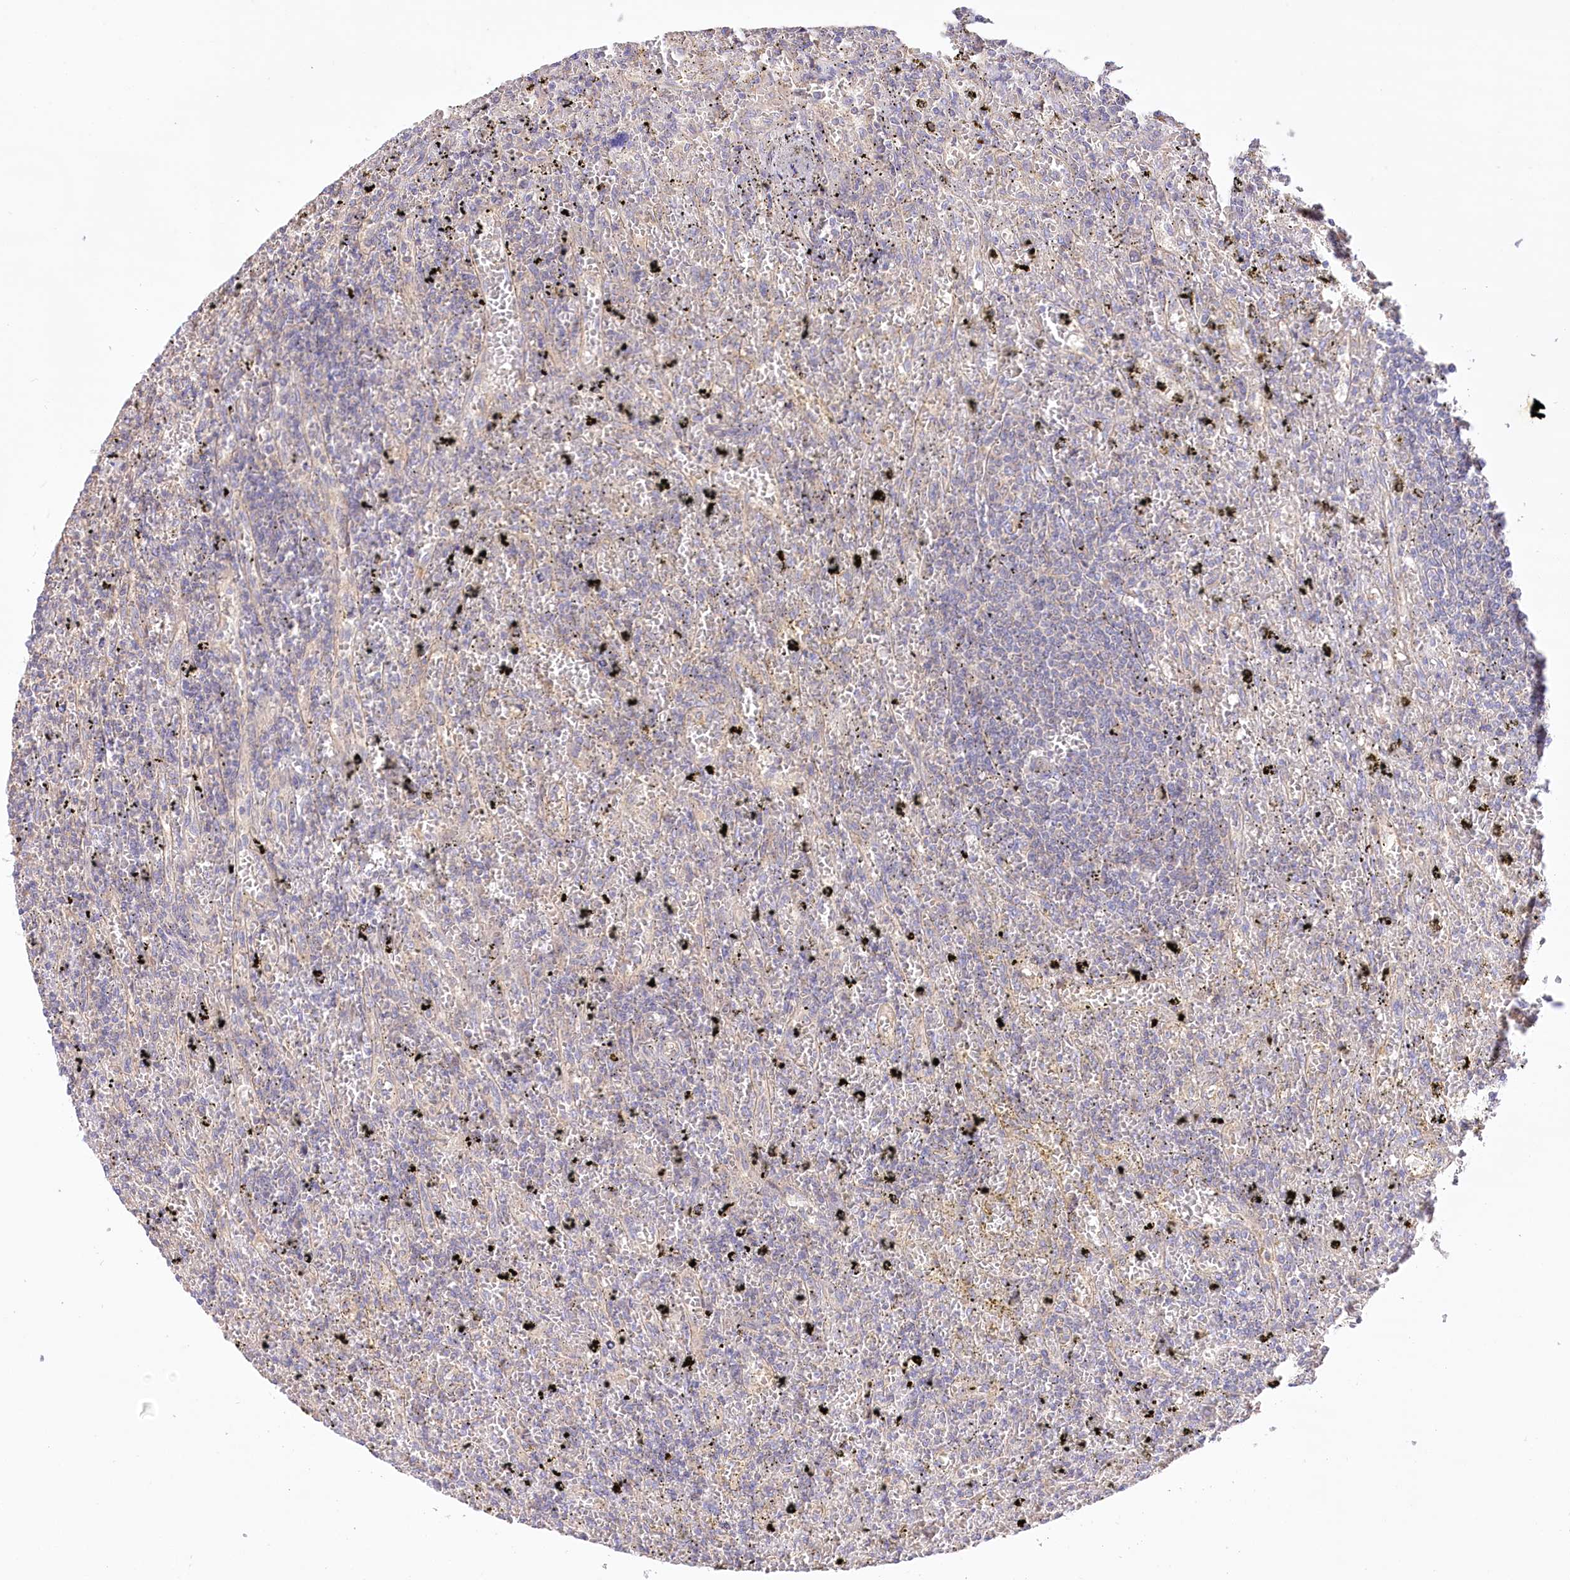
{"staining": {"intensity": "negative", "quantity": "none", "location": "none"}, "tissue": "lymphoma", "cell_type": "Tumor cells", "image_type": "cancer", "snomed": [{"axis": "morphology", "description": "Malignant lymphoma, non-Hodgkin's type, Low grade"}, {"axis": "topography", "description": "Spleen"}], "caption": "High magnification brightfield microscopy of lymphoma stained with DAB (3,3'-diaminobenzidine) (brown) and counterstained with hematoxylin (blue): tumor cells show no significant staining.", "gene": "UMPS", "patient": {"sex": "male", "age": 76}}